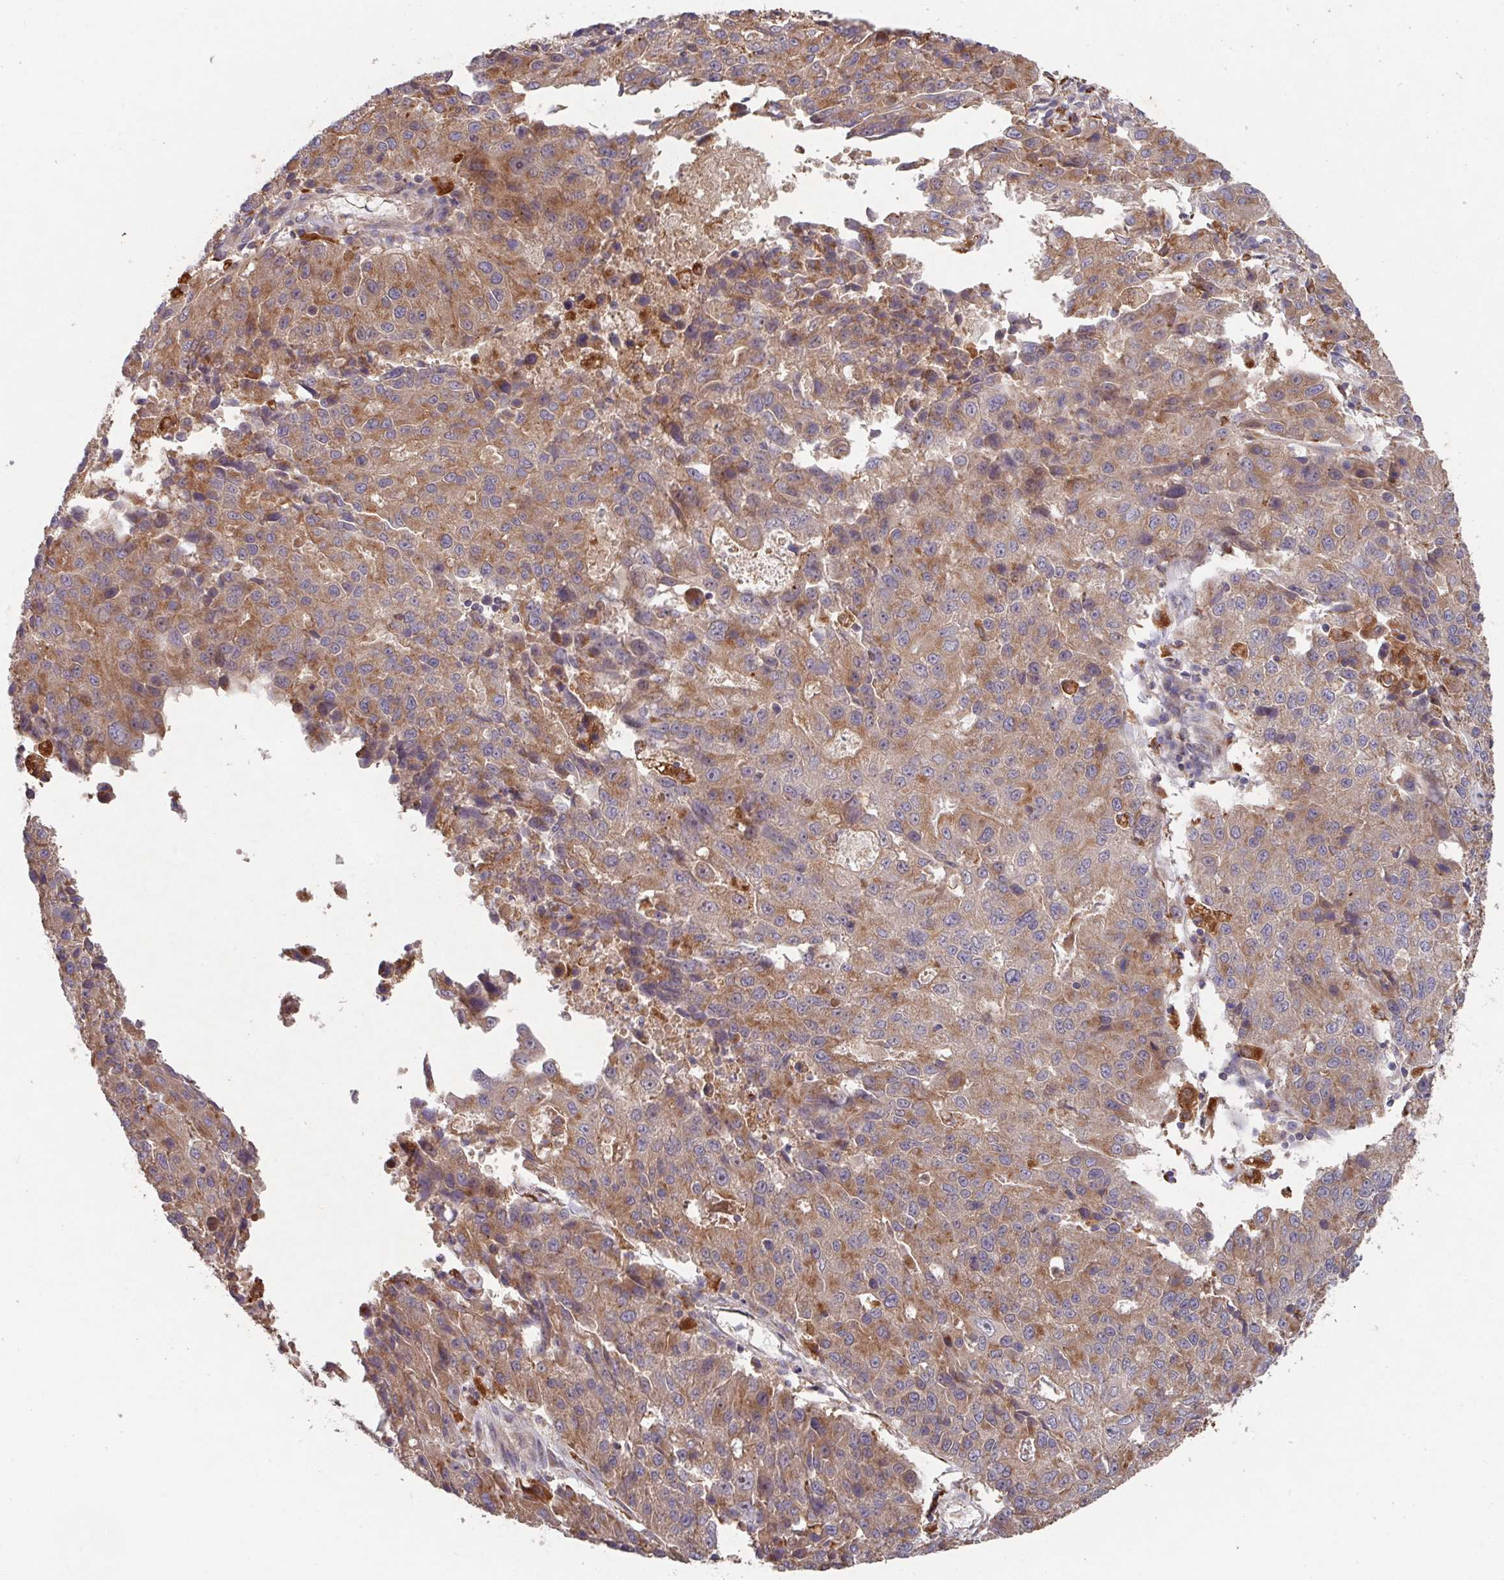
{"staining": {"intensity": "moderate", "quantity": ">75%", "location": "cytoplasmic/membranous"}, "tissue": "stomach cancer", "cell_type": "Tumor cells", "image_type": "cancer", "snomed": [{"axis": "morphology", "description": "Adenocarcinoma, NOS"}, {"axis": "topography", "description": "Stomach"}], "caption": "Immunohistochemical staining of adenocarcinoma (stomach) shows moderate cytoplasmic/membranous protein expression in about >75% of tumor cells.", "gene": "TRIM14", "patient": {"sex": "male", "age": 71}}